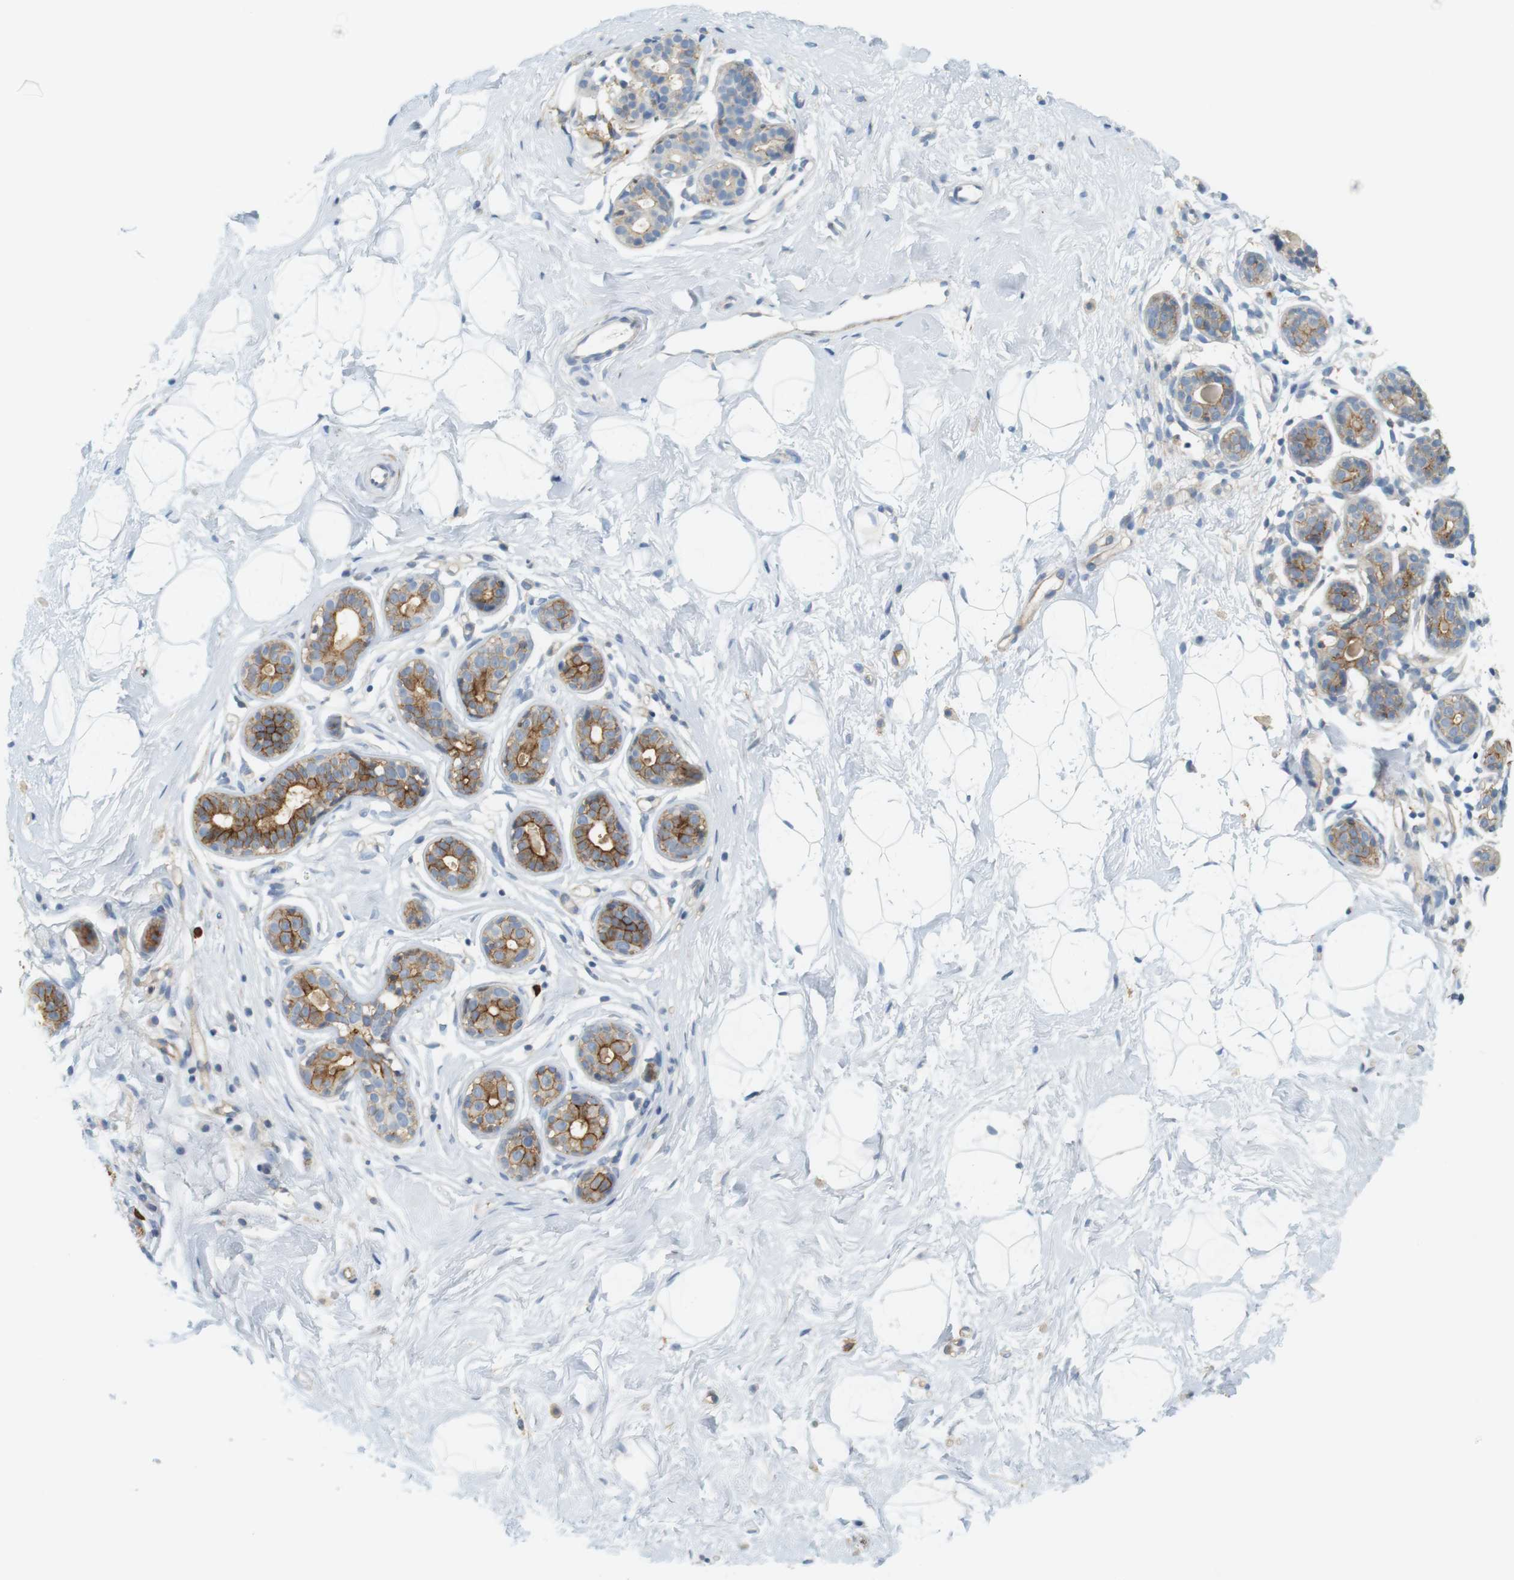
{"staining": {"intensity": "negative", "quantity": "none", "location": "none"}, "tissue": "breast", "cell_type": "Adipocytes", "image_type": "normal", "snomed": [{"axis": "morphology", "description": "Normal tissue, NOS"}, {"axis": "topography", "description": "Breast"}], "caption": "Image shows no protein positivity in adipocytes of benign breast.", "gene": "SIRPA", "patient": {"sex": "female", "age": 23}}